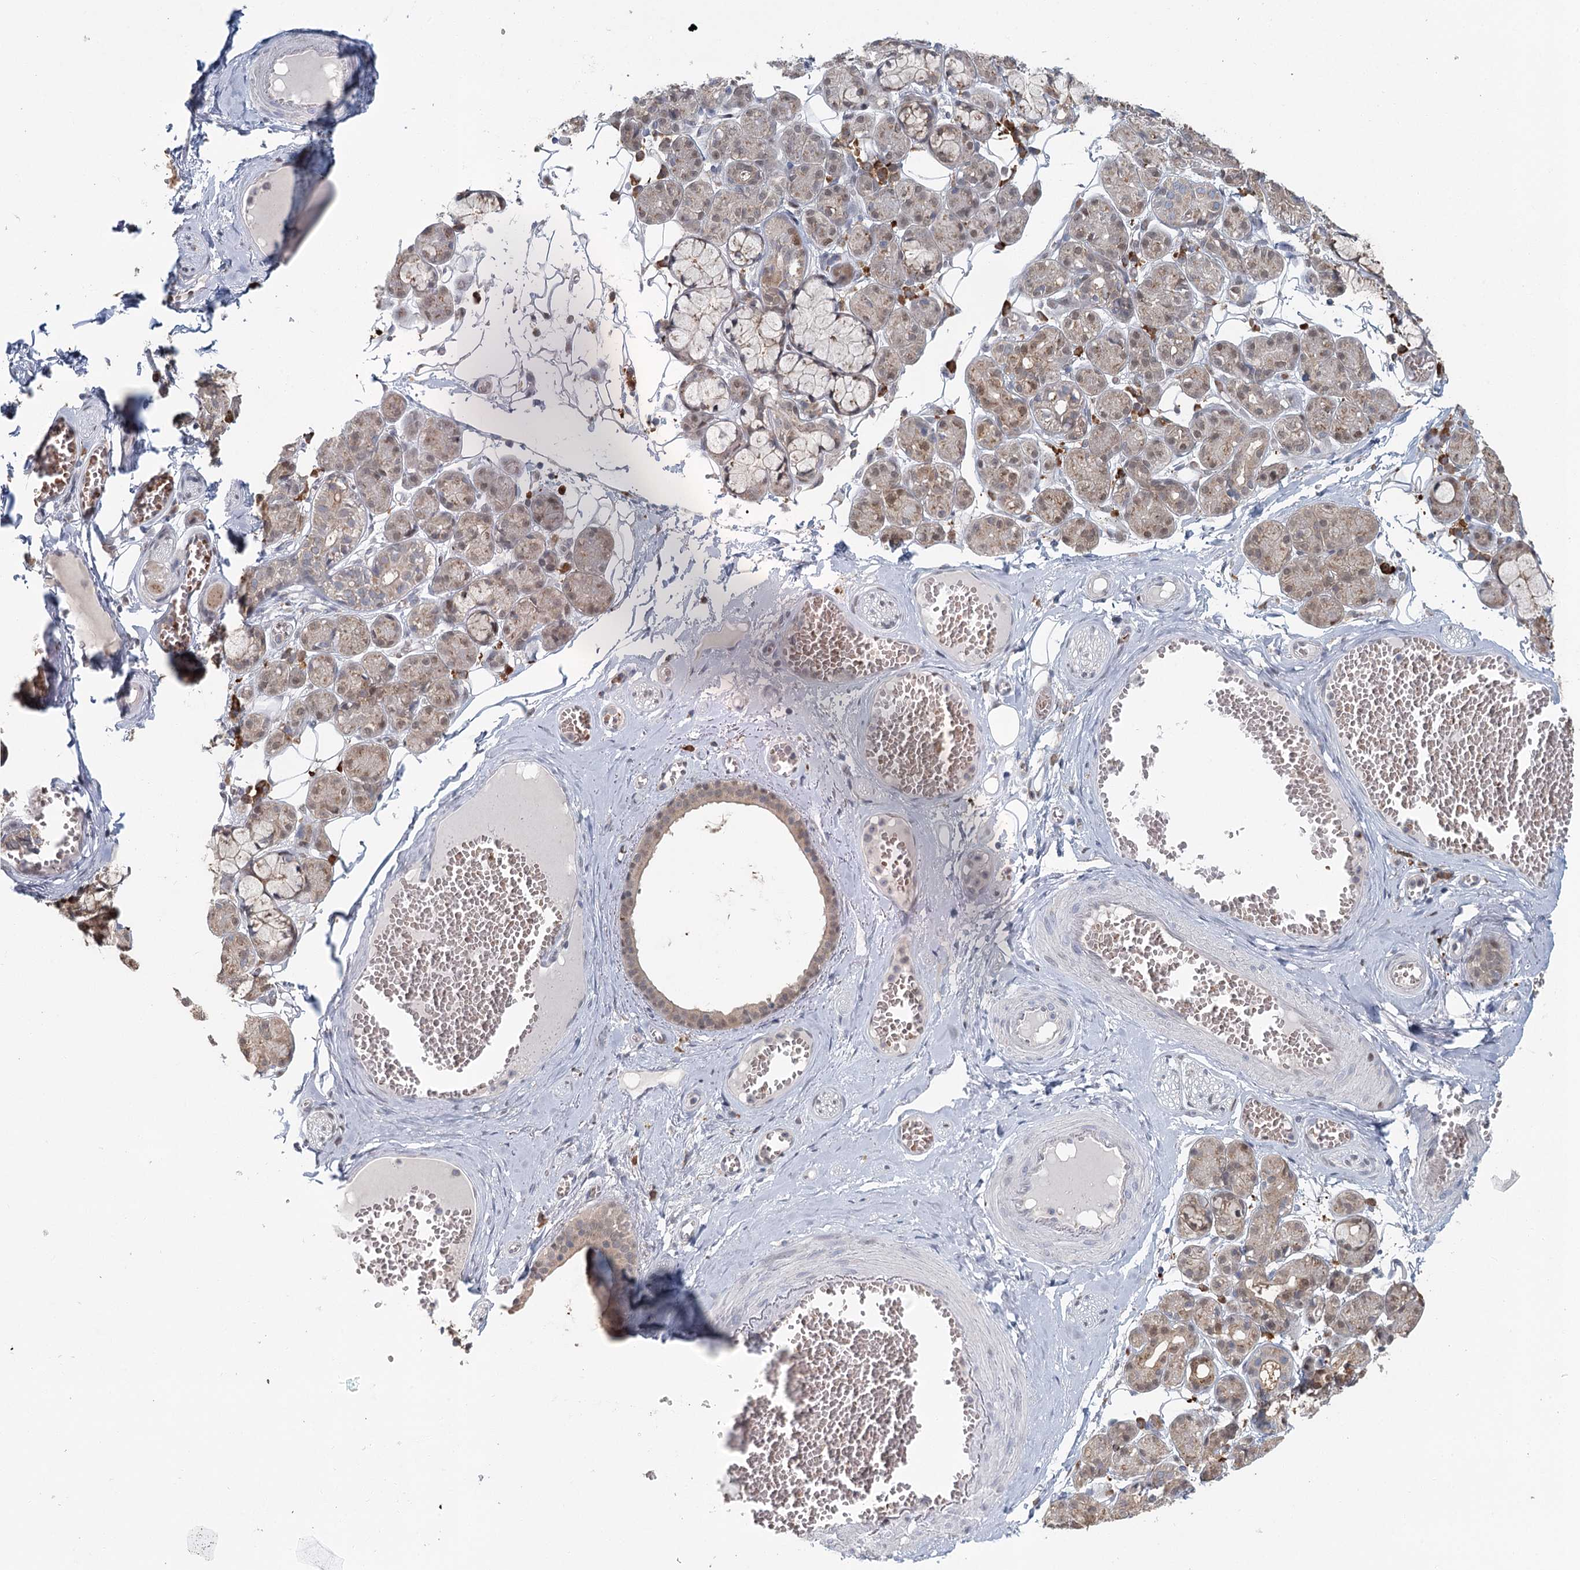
{"staining": {"intensity": "weak", "quantity": "25%-75%", "location": "cytoplasmic/membranous"}, "tissue": "salivary gland", "cell_type": "Glandular cells", "image_type": "normal", "snomed": [{"axis": "morphology", "description": "Normal tissue, NOS"}, {"axis": "topography", "description": "Salivary gland"}], "caption": "This photomicrograph reveals immunohistochemistry staining of normal human salivary gland, with low weak cytoplasmic/membranous staining in approximately 25%-75% of glandular cells.", "gene": "ADK", "patient": {"sex": "male", "age": 63}}